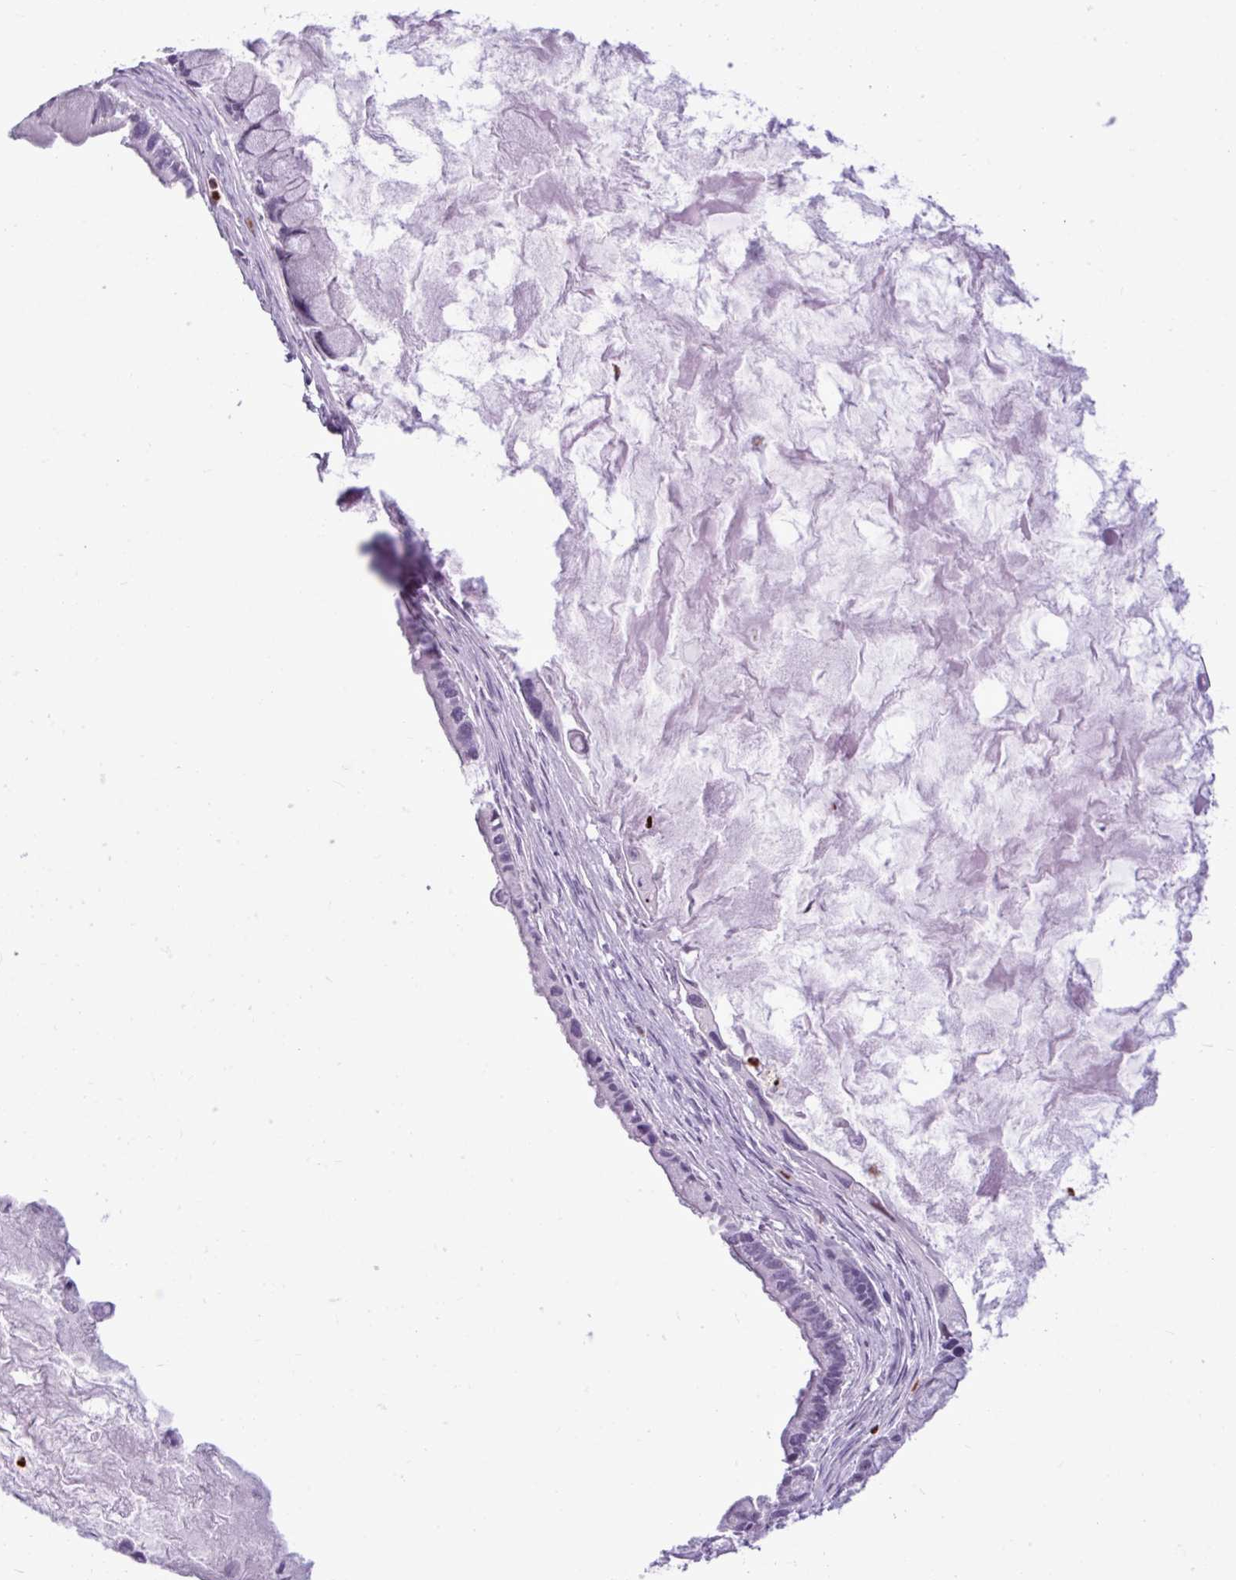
{"staining": {"intensity": "negative", "quantity": "none", "location": "none"}, "tissue": "ovarian cancer", "cell_type": "Tumor cells", "image_type": "cancer", "snomed": [{"axis": "morphology", "description": "Cystadenocarcinoma, mucinous, NOS"}, {"axis": "topography", "description": "Ovary"}], "caption": "A micrograph of human mucinous cystadenocarcinoma (ovarian) is negative for staining in tumor cells.", "gene": "TMEM178A", "patient": {"sex": "female", "age": 63}}